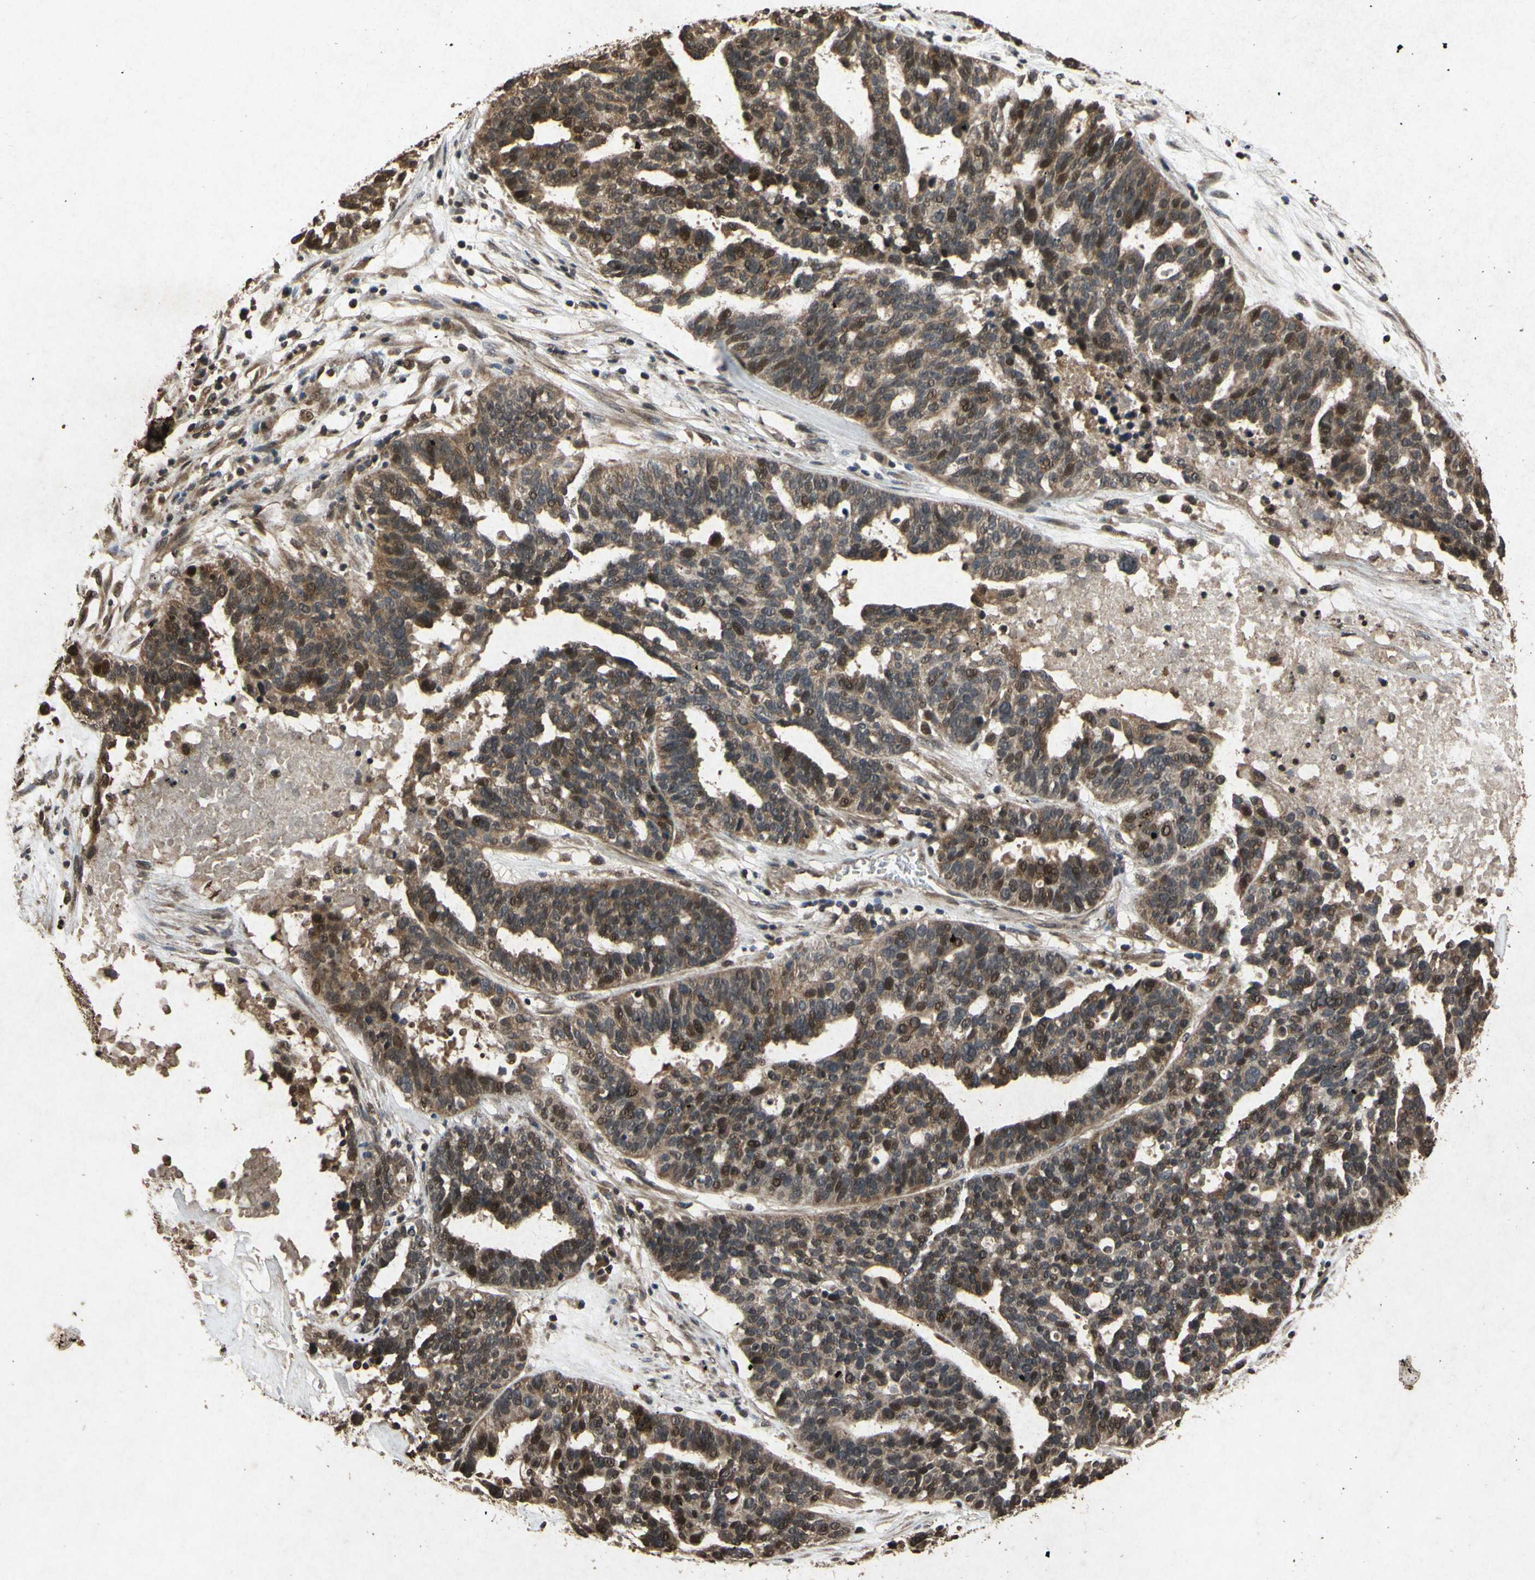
{"staining": {"intensity": "strong", "quantity": ">75%", "location": "cytoplasmic/membranous,nuclear"}, "tissue": "ovarian cancer", "cell_type": "Tumor cells", "image_type": "cancer", "snomed": [{"axis": "morphology", "description": "Cystadenocarcinoma, serous, NOS"}, {"axis": "topography", "description": "Ovary"}], "caption": "Protein analysis of ovarian serous cystadenocarcinoma tissue exhibits strong cytoplasmic/membranous and nuclear expression in about >75% of tumor cells.", "gene": "ATP6V1H", "patient": {"sex": "female", "age": 59}}